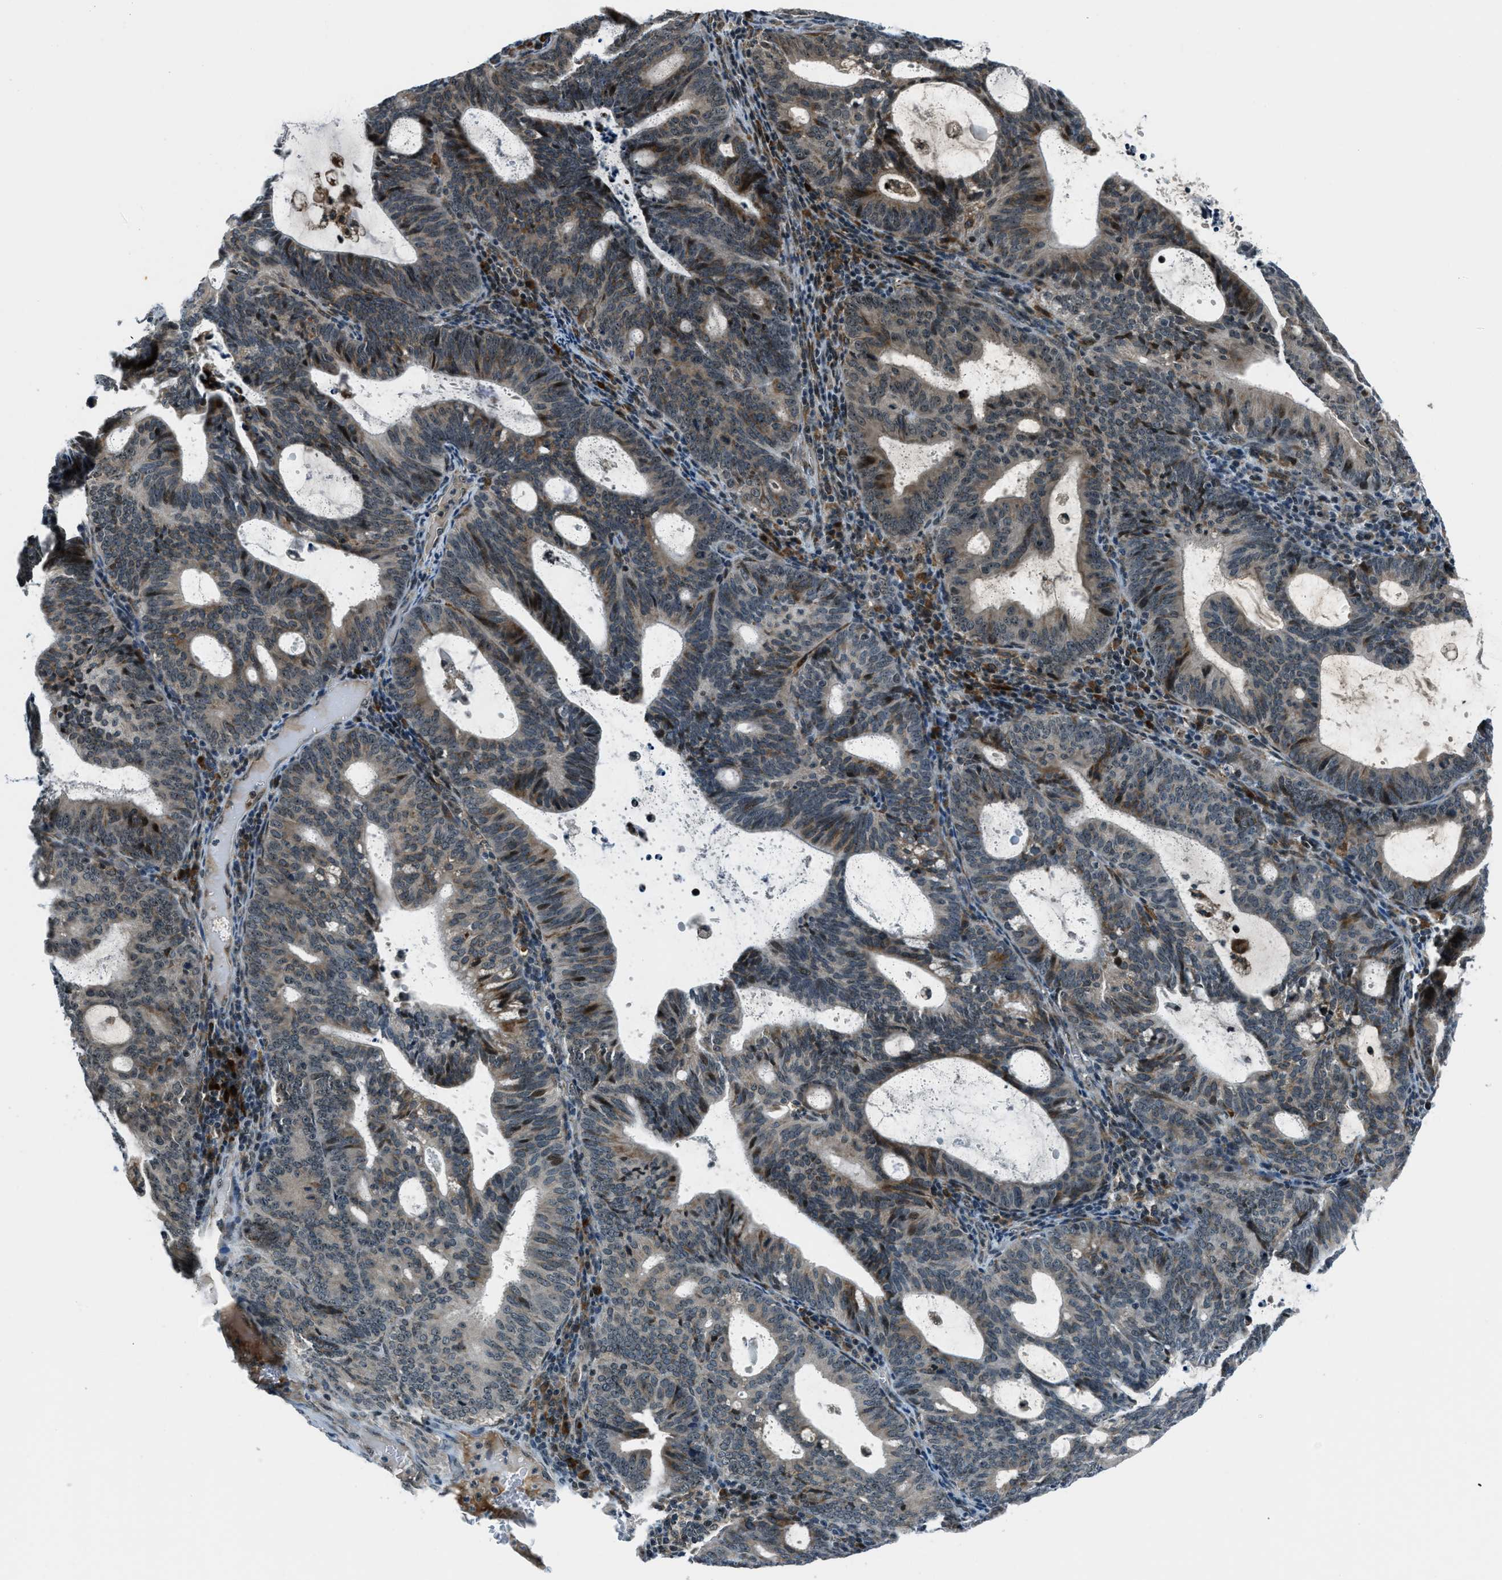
{"staining": {"intensity": "strong", "quantity": "<25%", "location": "cytoplasmic/membranous,nuclear"}, "tissue": "endometrial cancer", "cell_type": "Tumor cells", "image_type": "cancer", "snomed": [{"axis": "morphology", "description": "Adenocarcinoma, NOS"}, {"axis": "topography", "description": "Uterus"}], "caption": "There is medium levels of strong cytoplasmic/membranous and nuclear staining in tumor cells of endometrial adenocarcinoma, as demonstrated by immunohistochemical staining (brown color).", "gene": "ACTL9", "patient": {"sex": "female", "age": 83}}